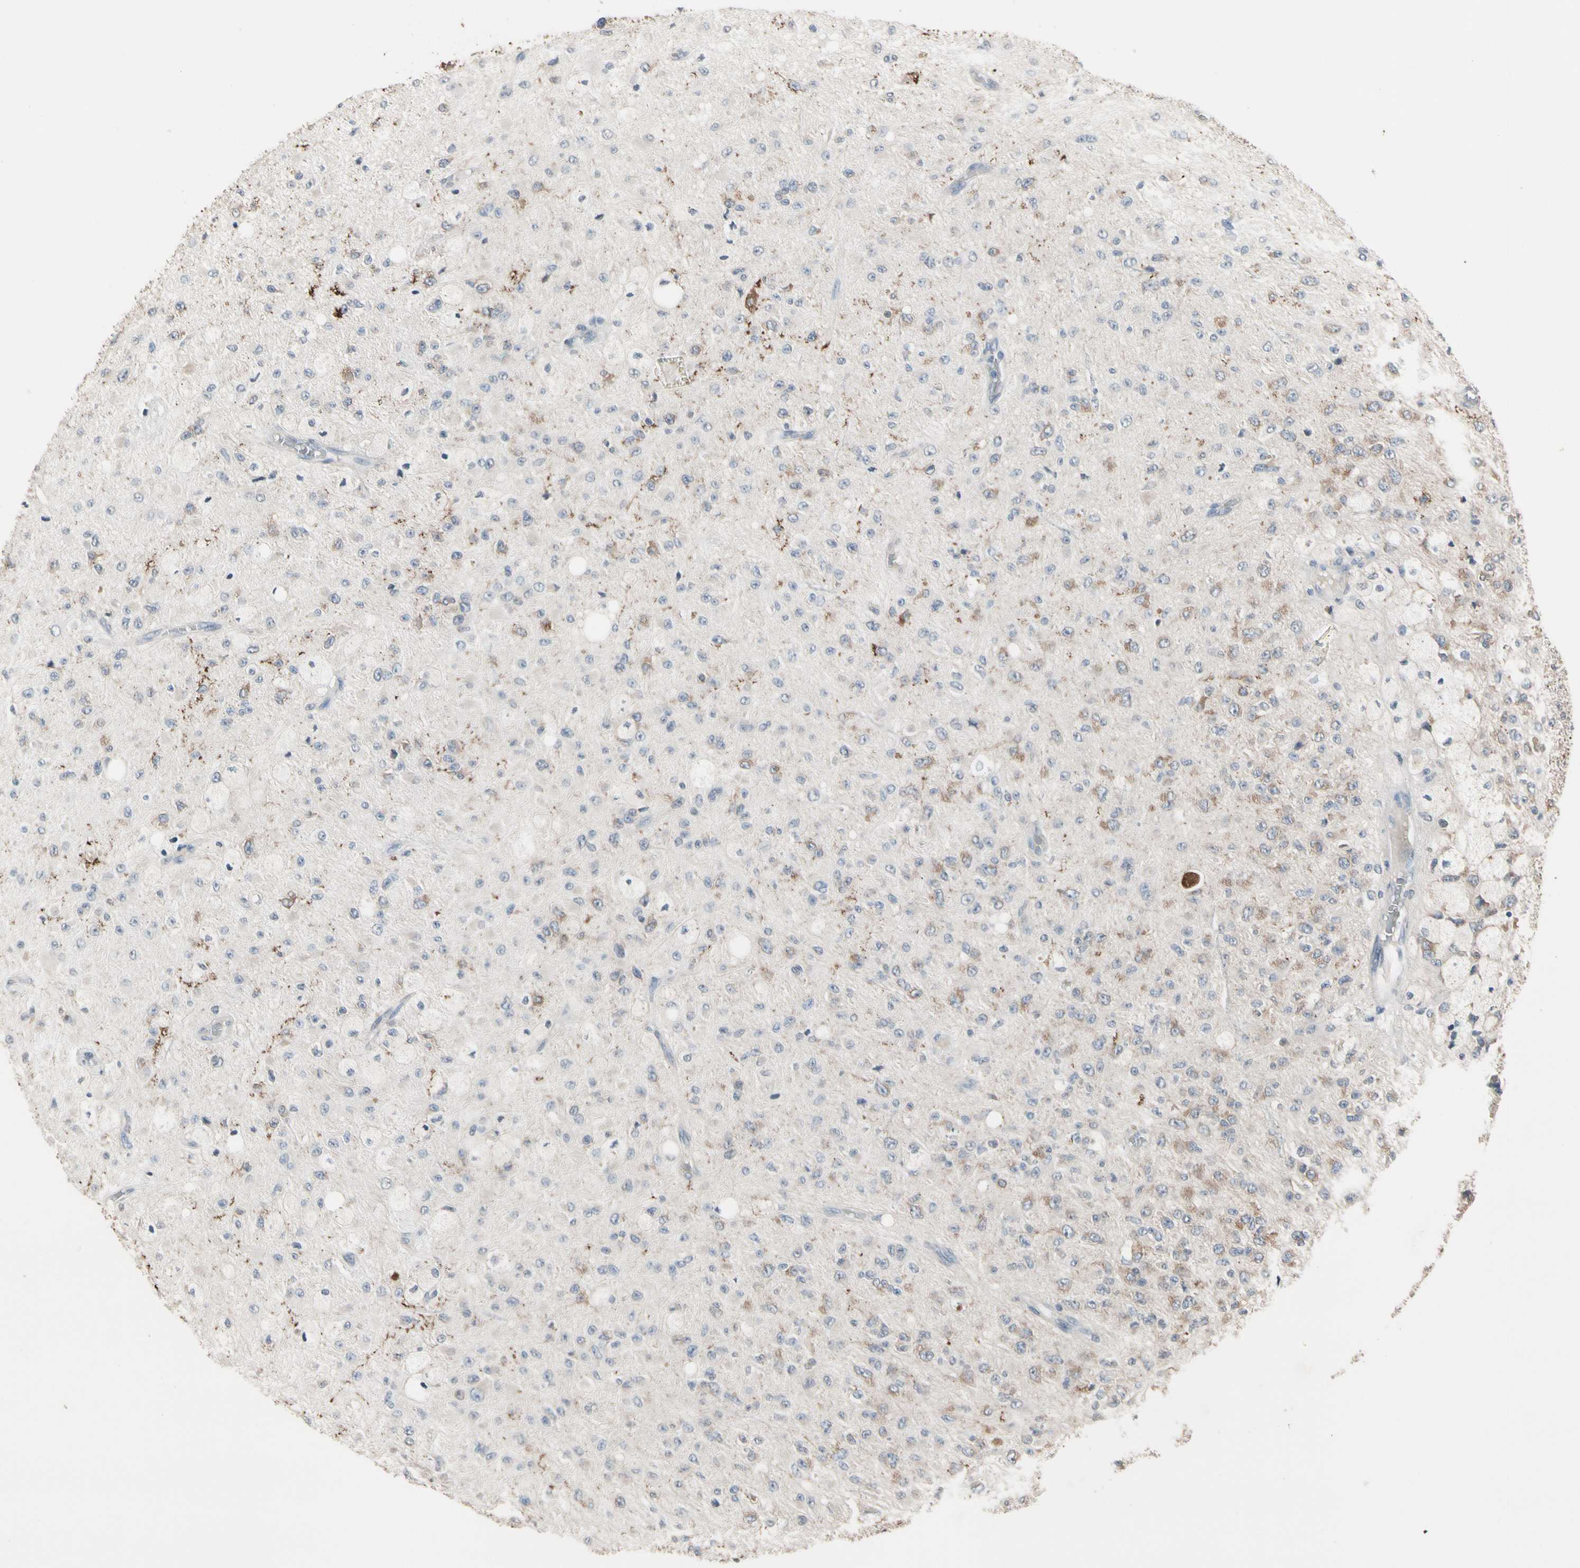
{"staining": {"intensity": "moderate", "quantity": "25%-75%", "location": "cytoplasmic/membranous"}, "tissue": "glioma", "cell_type": "Tumor cells", "image_type": "cancer", "snomed": [{"axis": "morphology", "description": "Glioma, malignant, High grade"}, {"axis": "topography", "description": "pancreas cauda"}], "caption": "Tumor cells exhibit medium levels of moderate cytoplasmic/membranous staining in about 25%-75% of cells in malignant glioma (high-grade). The protein is stained brown, and the nuclei are stained in blue (DAB (3,3'-diaminobenzidine) IHC with brightfield microscopy, high magnification).", "gene": "SV2A", "patient": {"sex": "male", "age": 60}}